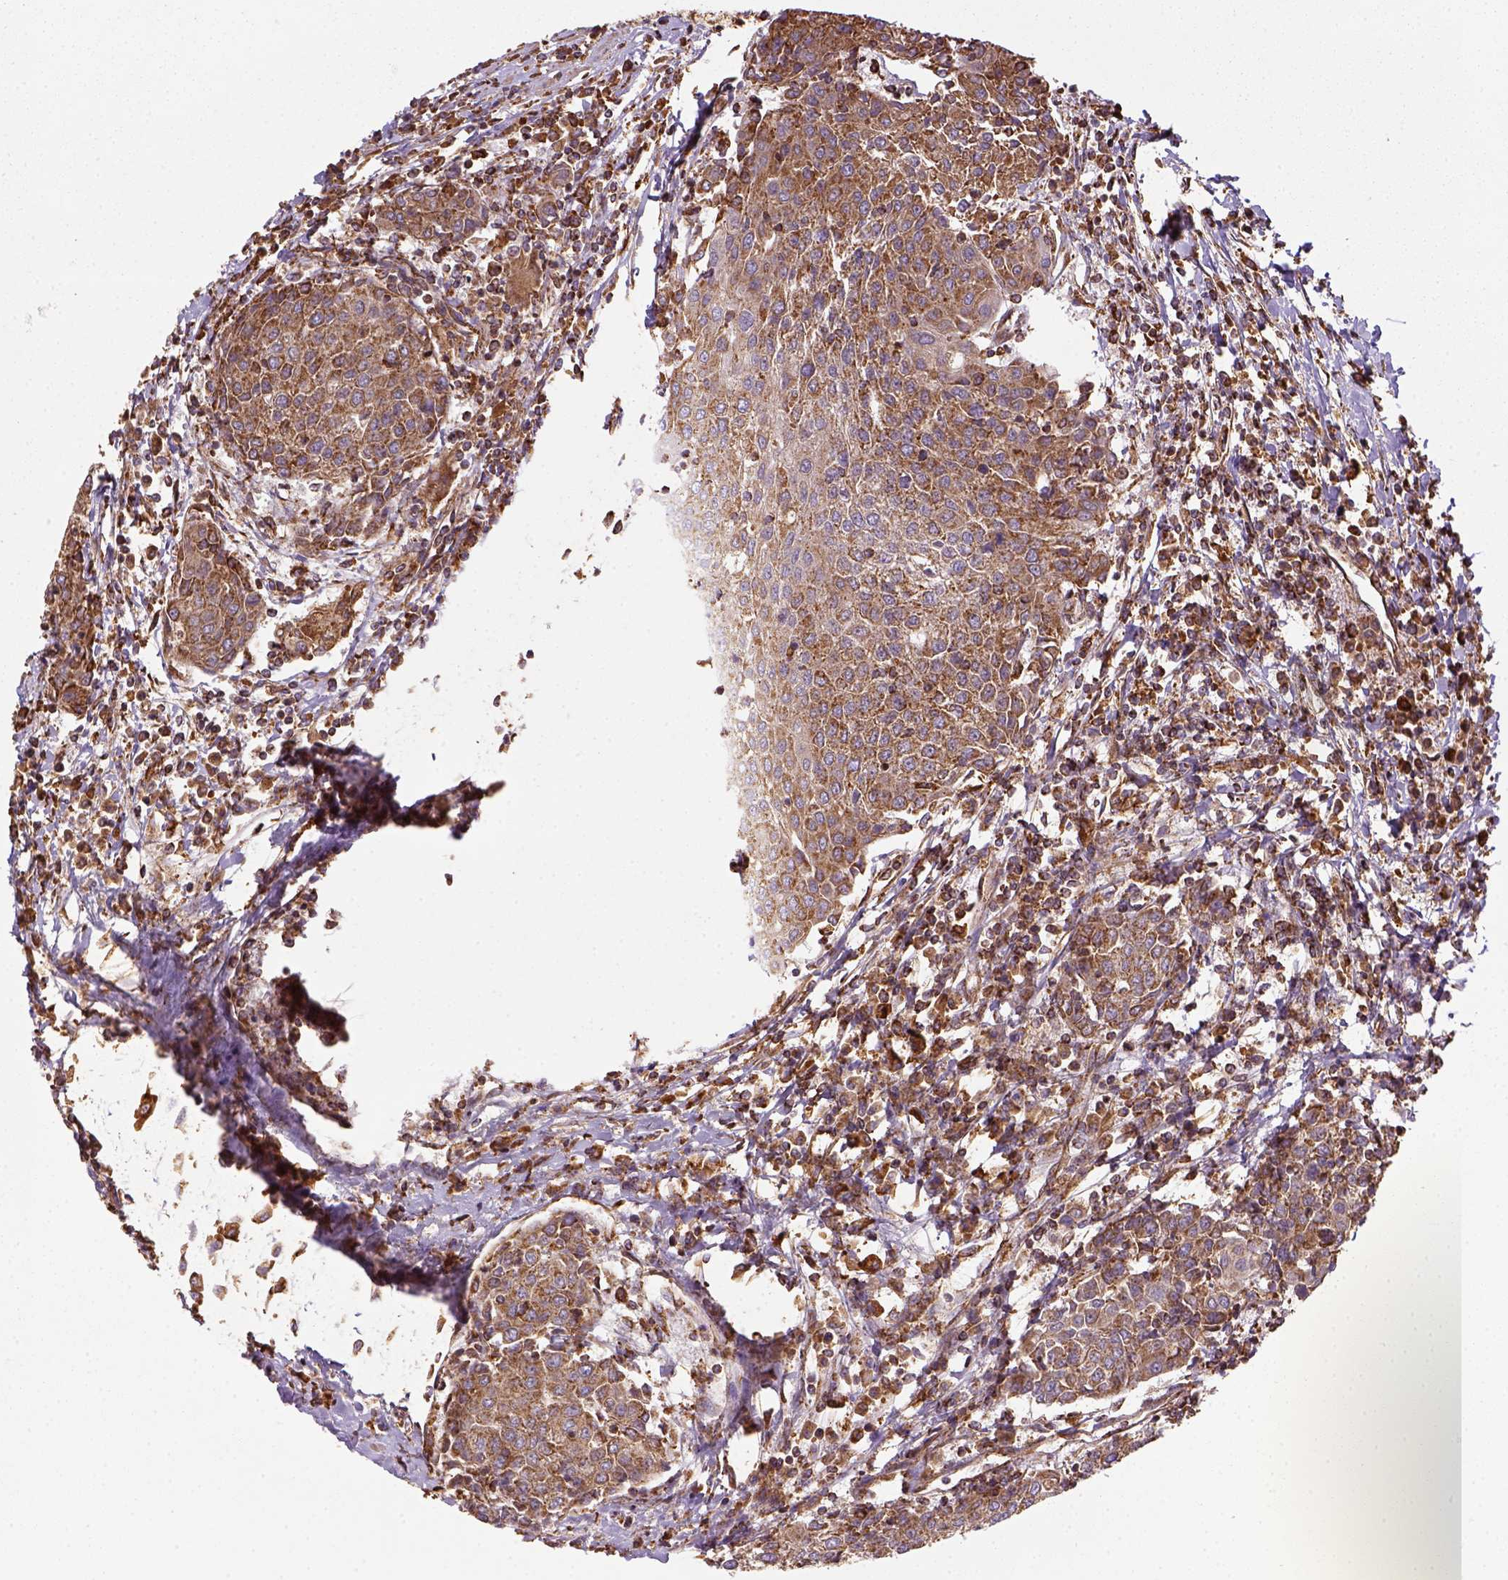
{"staining": {"intensity": "moderate", "quantity": ">75%", "location": "cytoplasmic/membranous"}, "tissue": "urothelial cancer", "cell_type": "Tumor cells", "image_type": "cancer", "snomed": [{"axis": "morphology", "description": "Urothelial carcinoma, High grade"}, {"axis": "topography", "description": "Urinary bladder"}], "caption": "Tumor cells show medium levels of moderate cytoplasmic/membranous positivity in approximately >75% of cells in urothelial cancer.", "gene": "MAPK8IP3", "patient": {"sex": "female", "age": 85}}